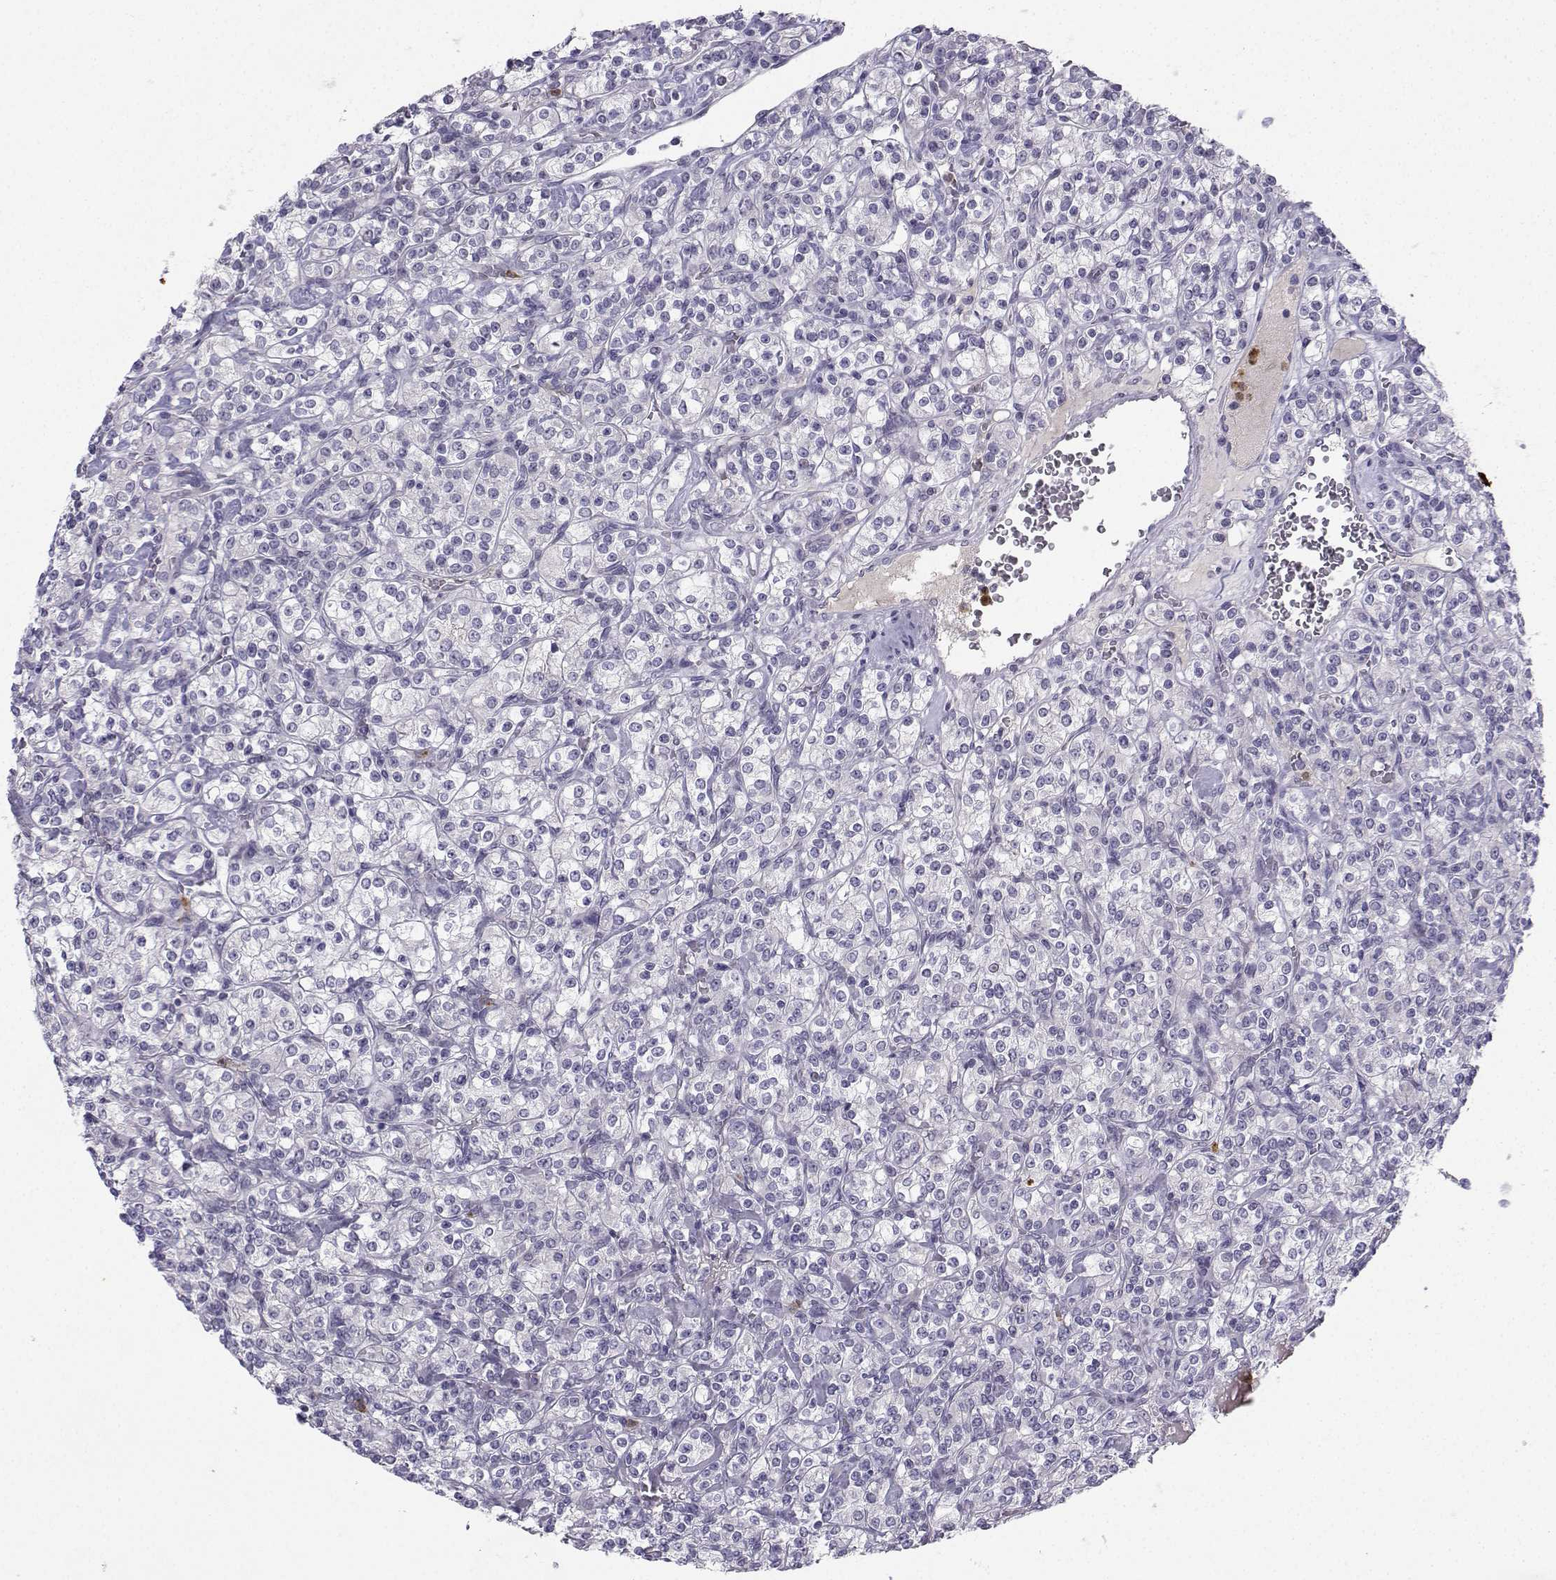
{"staining": {"intensity": "negative", "quantity": "none", "location": "none"}, "tissue": "renal cancer", "cell_type": "Tumor cells", "image_type": "cancer", "snomed": [{"axis": "morphology", "description": "Adenocarcinoma, NOS"}, {"axis": "topography", "description": "Kidney"}], "caption": "High power microscopy photomicrograph of an immunohistochemistry image of renal cancer (adenocarcinoma), revealing no significant expression in tumor cells.", "gene": "CALY", "patient": {"sex": "male", "age": 77}}